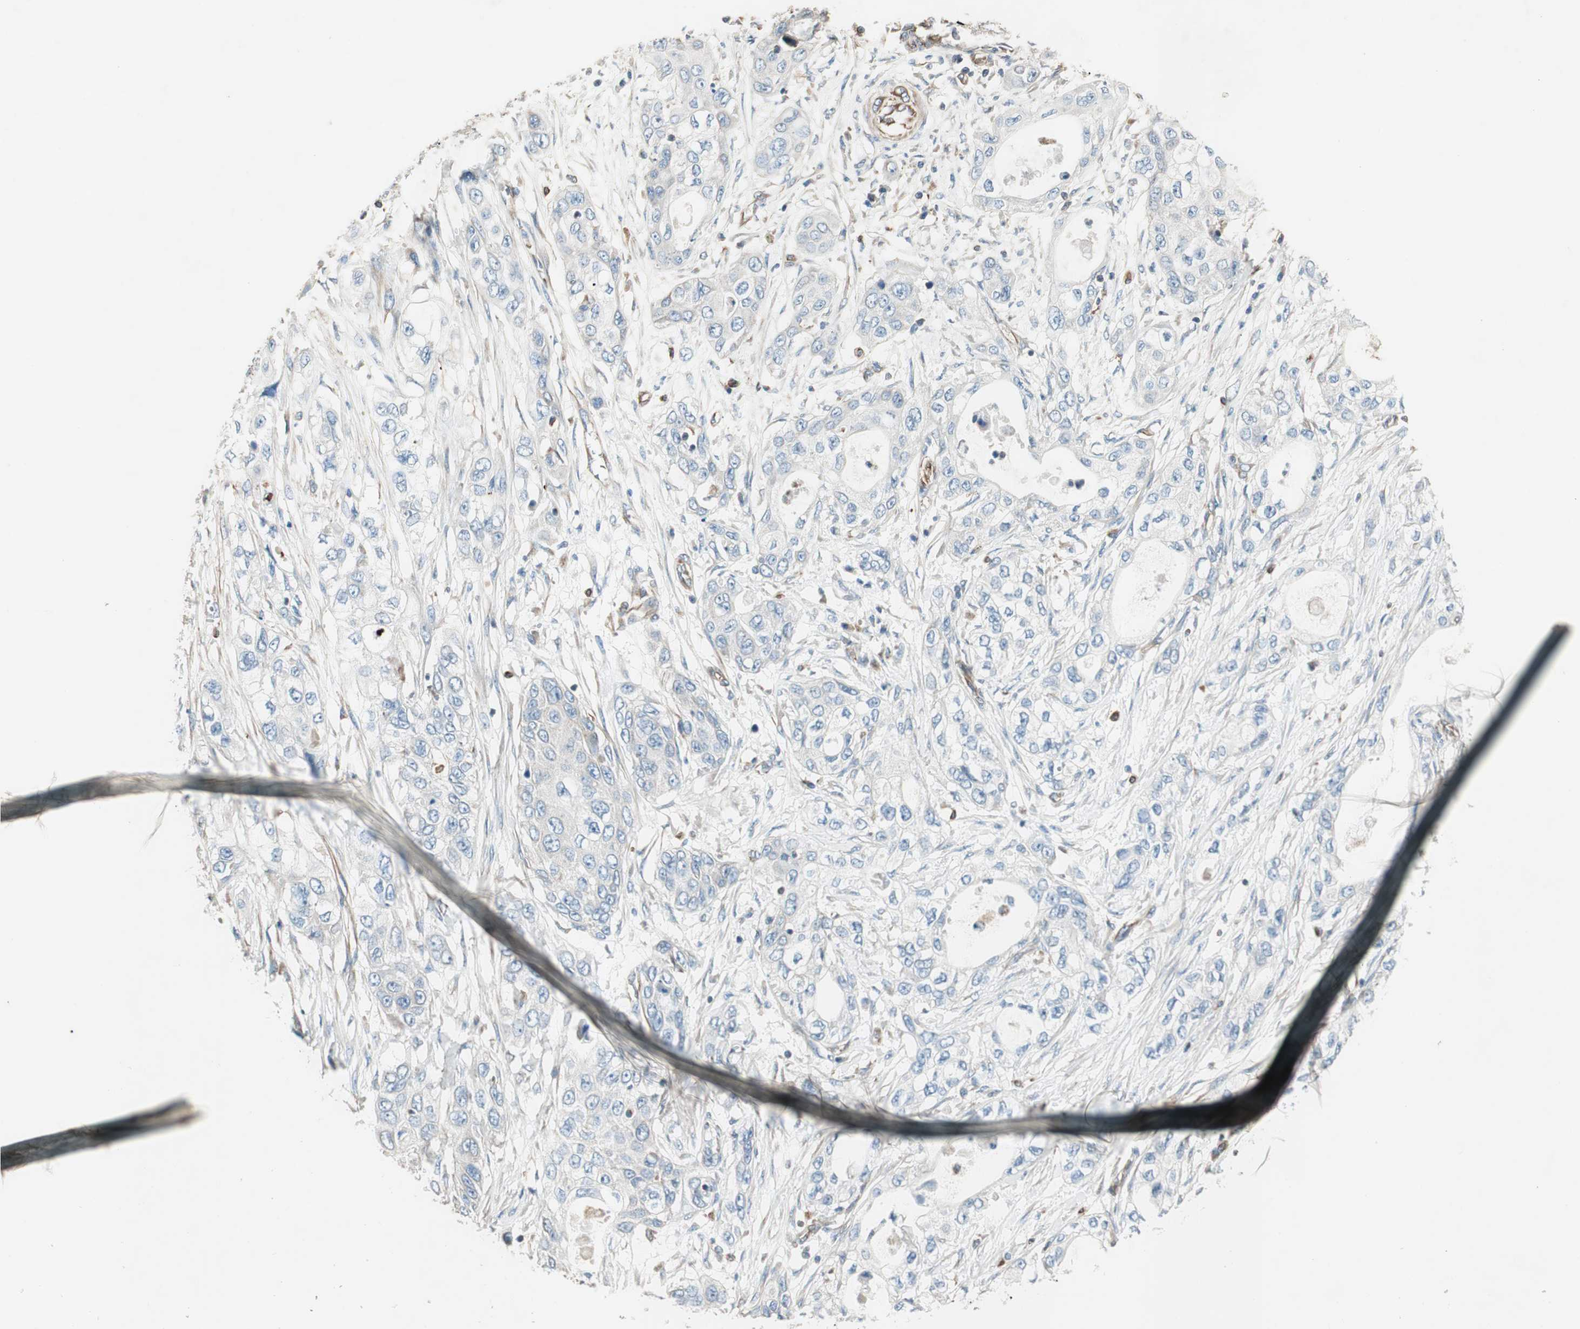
{"staining": {"intensity": "negative", "quantity": "none", "location": "none"}, "tissue": "pancreatic cancer", "cell_type": "Tumor cells", "image_type": "cancer", "snomed": [{"axis": "morphology", "description": "Adenocarcinoma, NOS"}, {"axis": "topography", "description": "Pancreas"}], "caption": "Immunohistochemistry (IHC) of human pancreatic cancer (adenocarcinoma) reveals no staining in tumor cells.", "gene": "SRCIN1", "patient": {"sex": "female", "age": 70}}